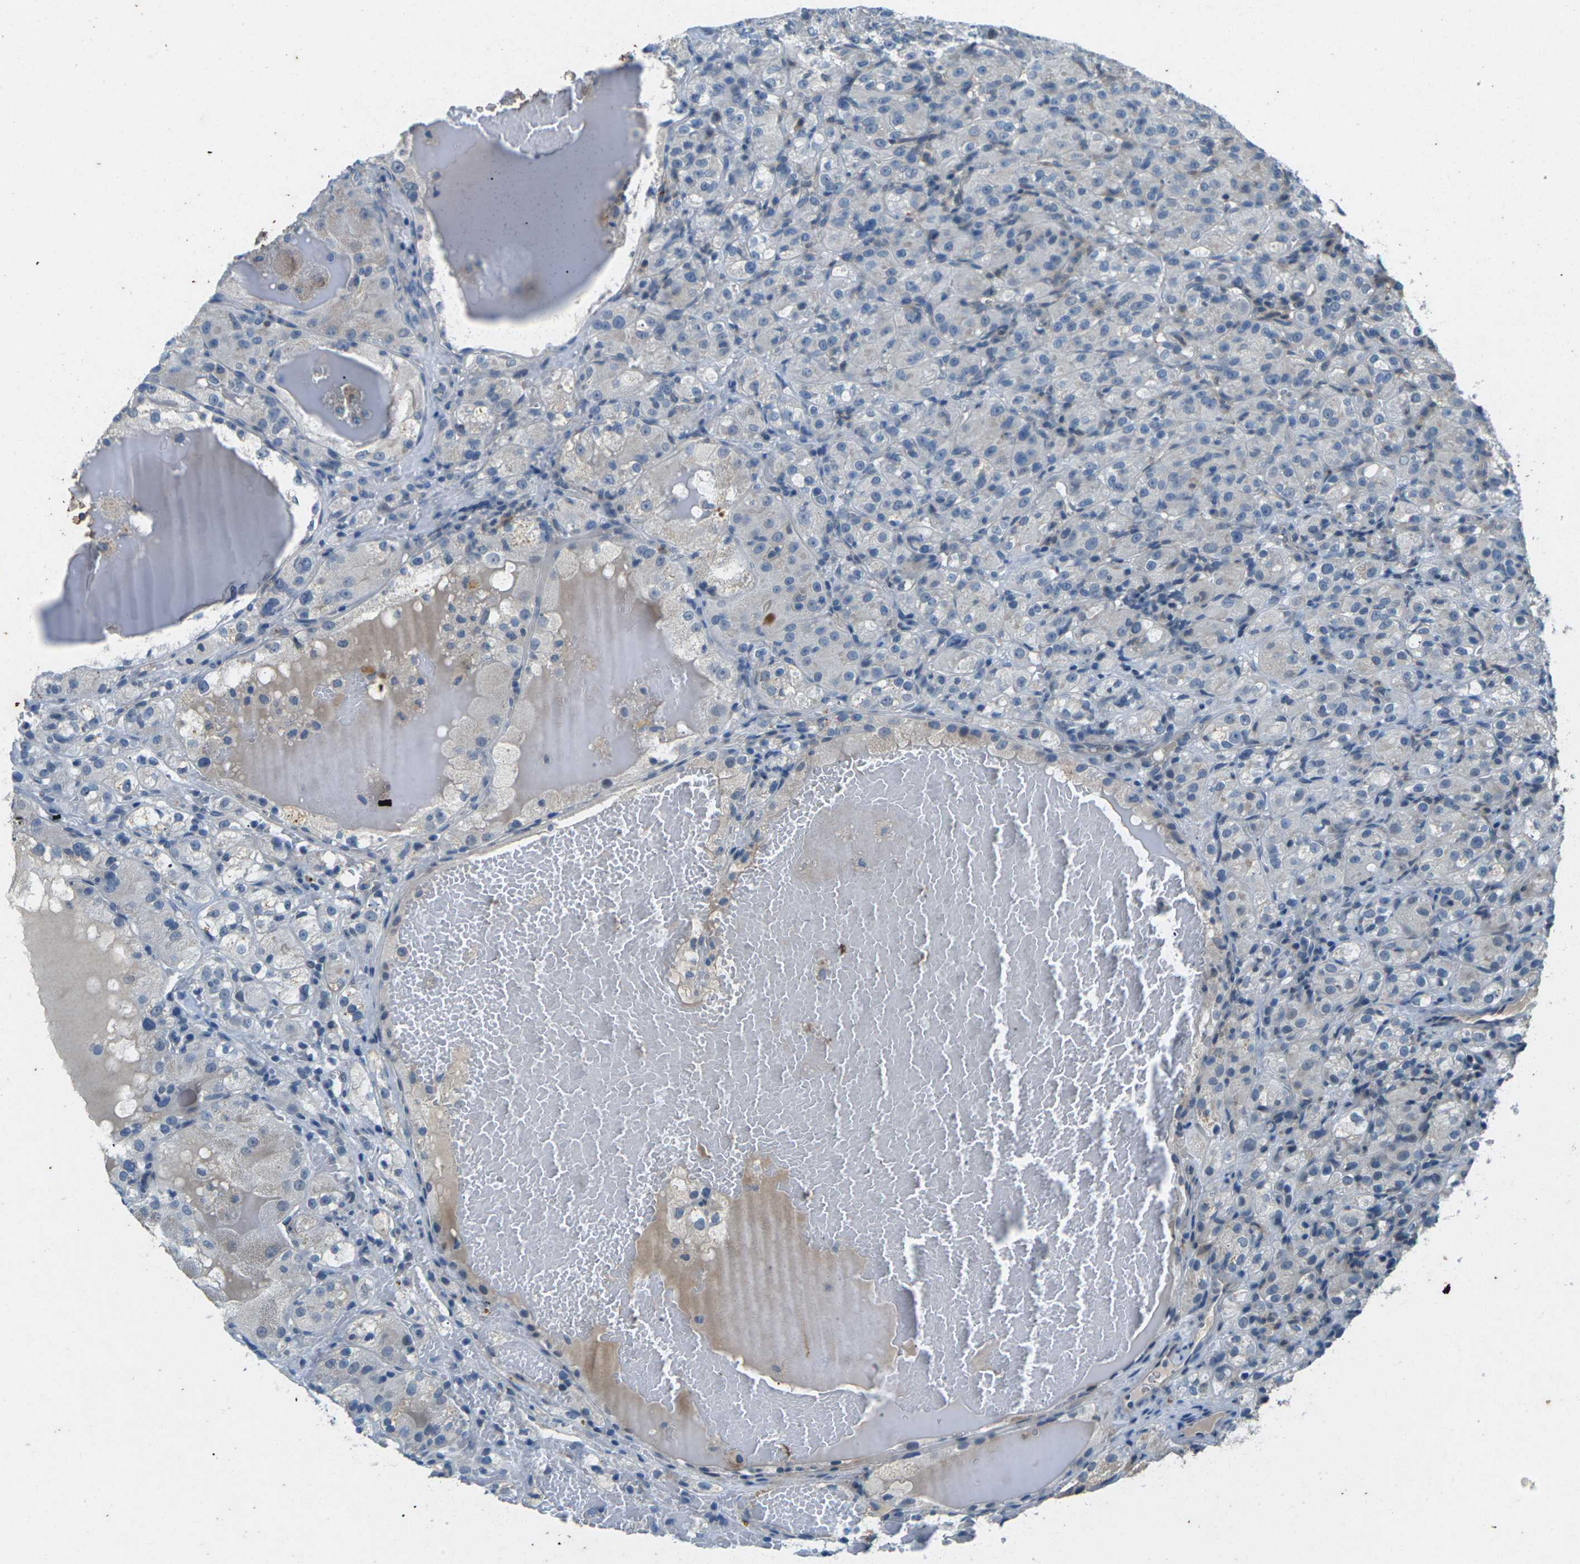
{"staining": {"intensity": "negative", "quantity": "none", "location": "none"}, "tissue": "renal cancer", "cell_type": "Tumor cells", "image_type": "cancer", "snomed": [{"axis": "morphology", "description": "Normal tissue, NOS"}, {"axis": "morphology", "description": "Adenocarcinoma, NOS"}, {"axis": "topography", "description": "Kidney"}], "caption": "IHC image of neoplastic tissue: renal cancer stained with DAB shows no significant protein expression in tumor cells.", "gene": "SIGLEC14", "patient": {"sex": "male", "age": 61}}